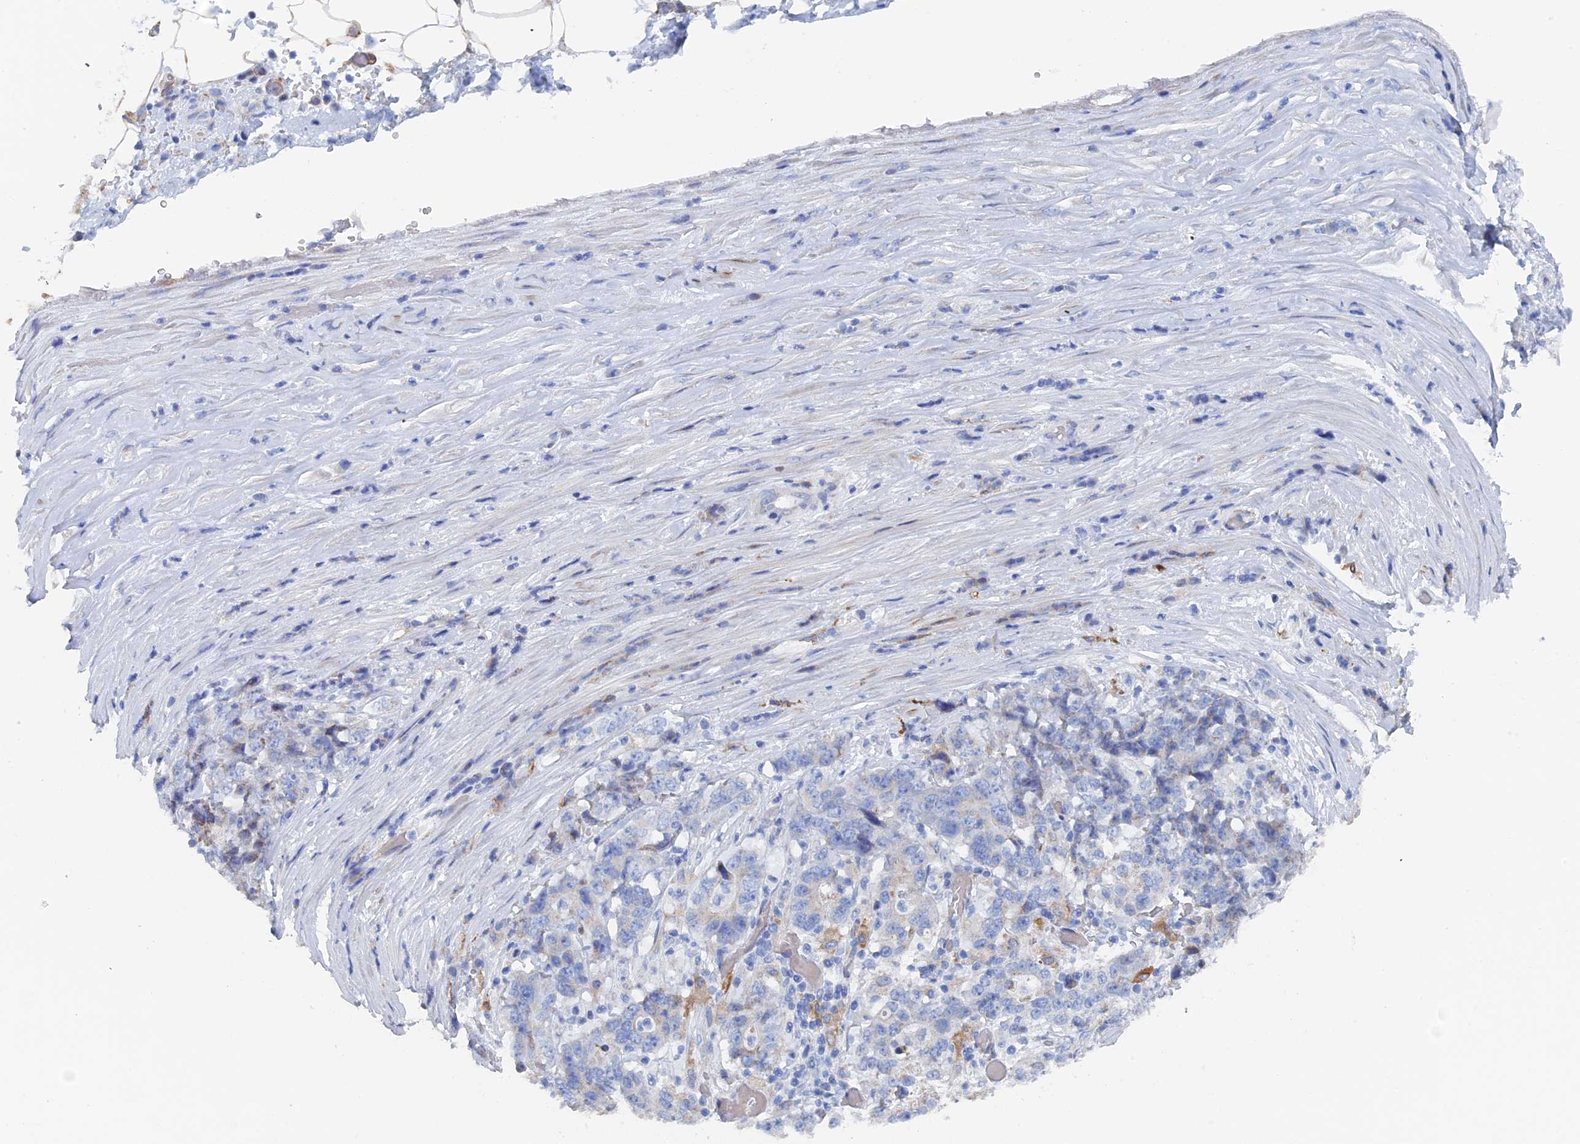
{"staining": {"intensity": "negative", "quantity": "none", "location": "none"}, "tissue": "stomach cancer", "cell_type": "Tumor cells", "image_type": "cancer", "snomed": [{"axis": "morphology", "description": "Adenocarcinoma, NOS"}, {"axis": "topography", "description": "Stomach"}], "caption": "Immunohistochemical staining of adenocarcinoma (stomach) shows no significant staining in tumor cells.", "gene": "COG7", "patient": {"sex": "male", "age": 59}}